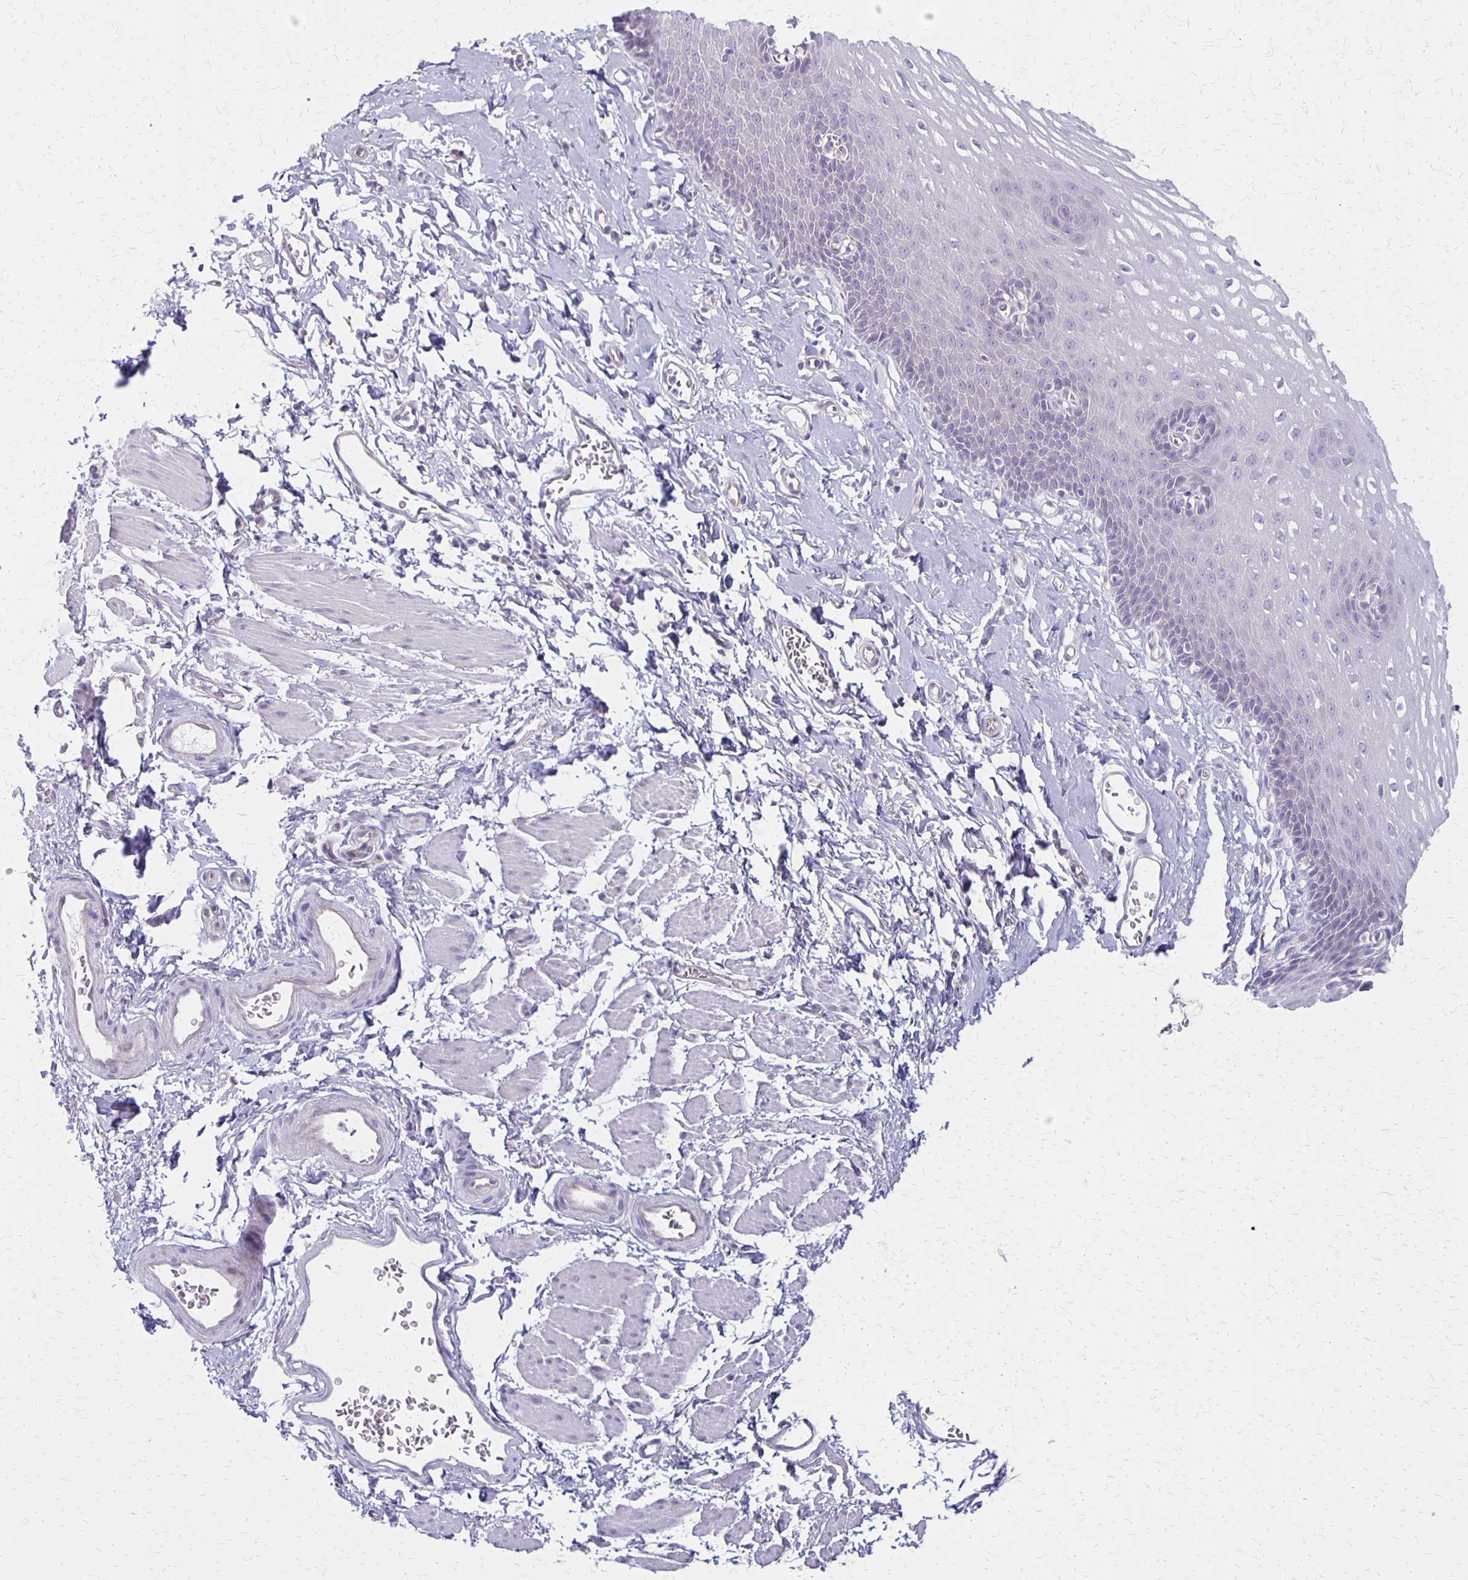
{"staining": {"intensity": "negative", "quantity": "none", "location": "none"}, "tissue": "esophagus", "cell_type": "Squamous epithelial cells", "image_type": "normal", "snomed": [{"axis": "morphology", "description": "Normal tissue, NOS"}, {"axis": "topography", "description": "Esophagus"}], "caption": "Squamous epithelial cells are negative for protein expression in normal human esophagus. (DAB (3,3'-diaminobenzidine) immunohistochemistry (IHC) visualized using brightfield microscopy, high magnification).", "gene": "HOMER1", "patient": {"sex": "male", "age": 70}}